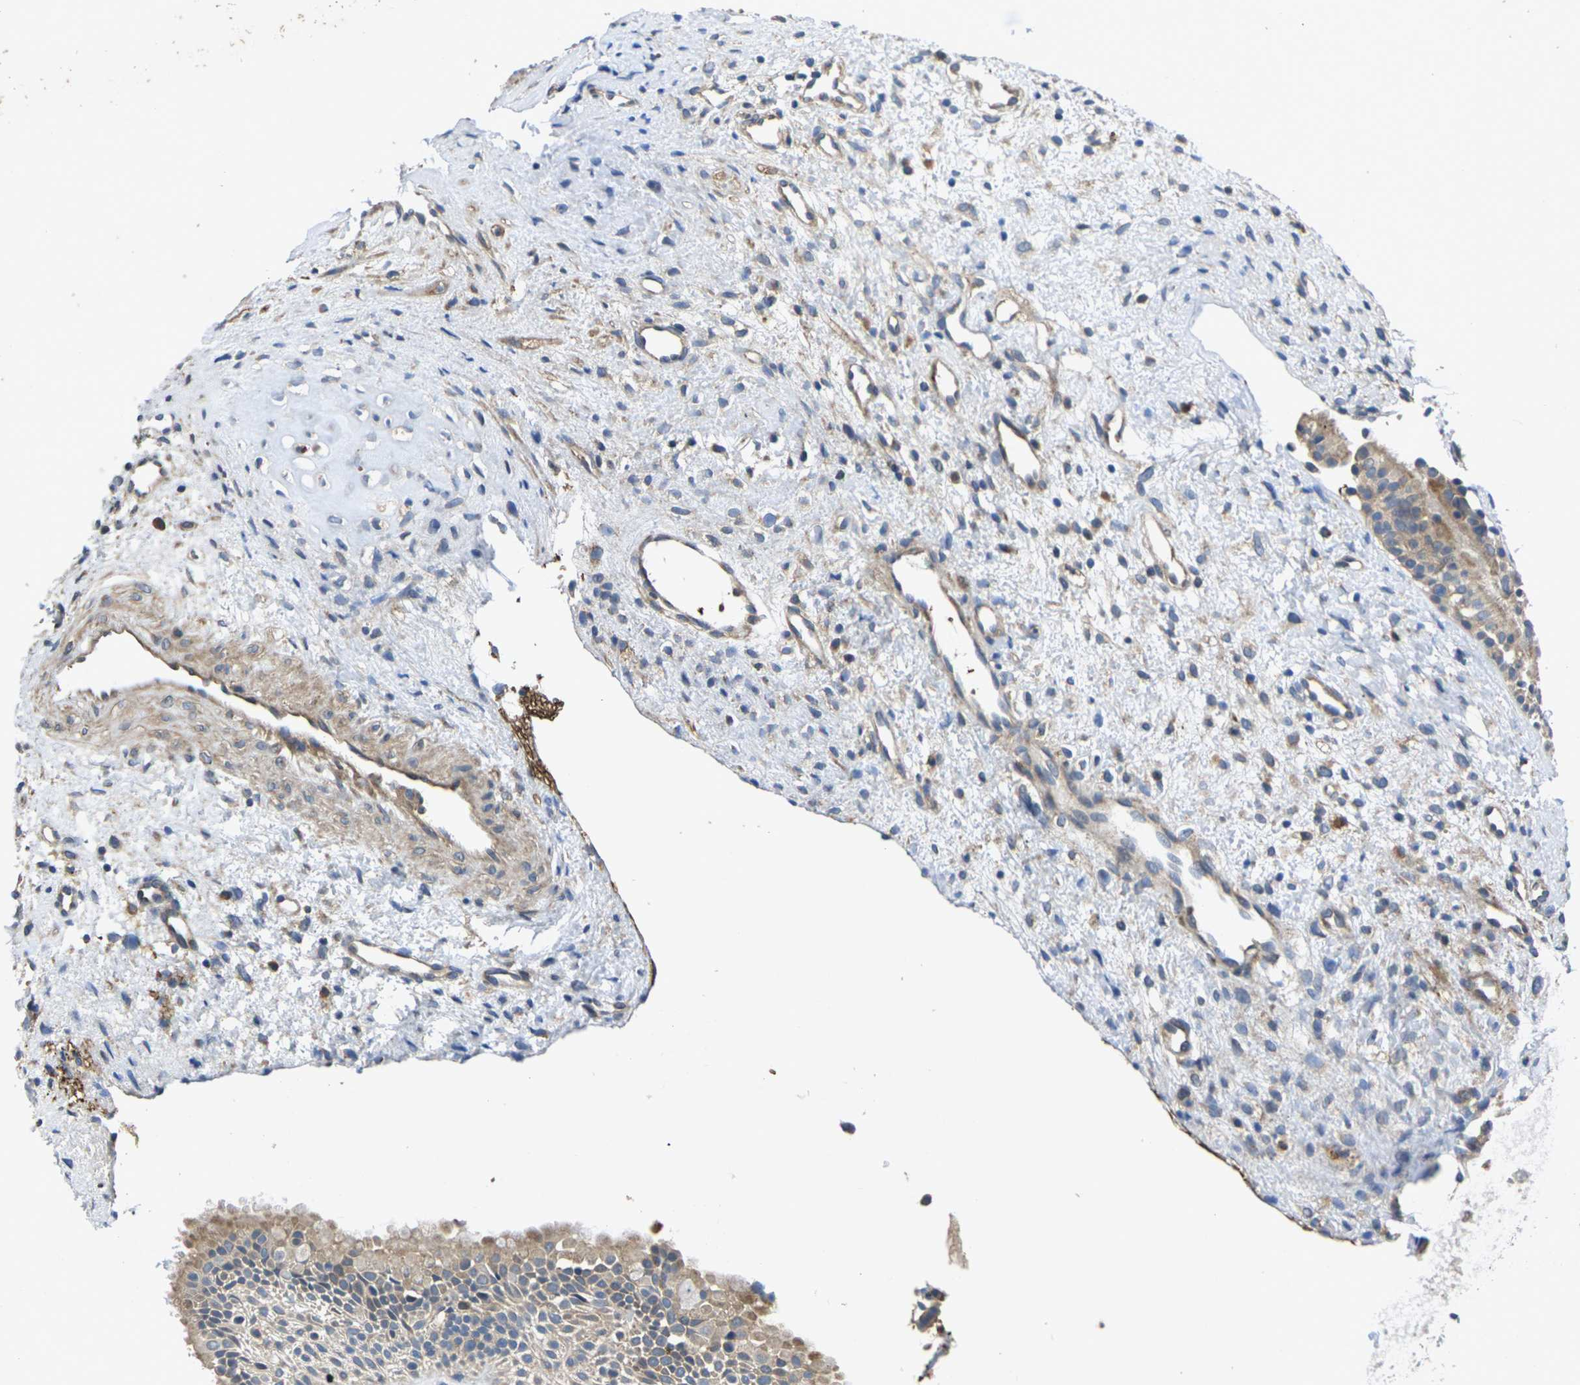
{"staining": {"intensity": "moderate", "quantity": ">75%", "location": "cytoplasmic/membranous"}, "tissue": "nasopharynx", "cell_type": "Respiratory epithelial cells", "image_type": "normal", "snomed": [{"axis": "morphology", "description": "Normal tissue, NOS"}, {"axis": "topography", "description": "Nasopharynx"}], "caption": "This photomicrograph displays immunohistochemistry staining of benign human nasopharynx, with medium moderate cytoplasmic/membranous positivity in approximately >75% of respiratory epithelial cells.", "gene": "KIF1B", "patient": {"sex": "male", "age": 22}}